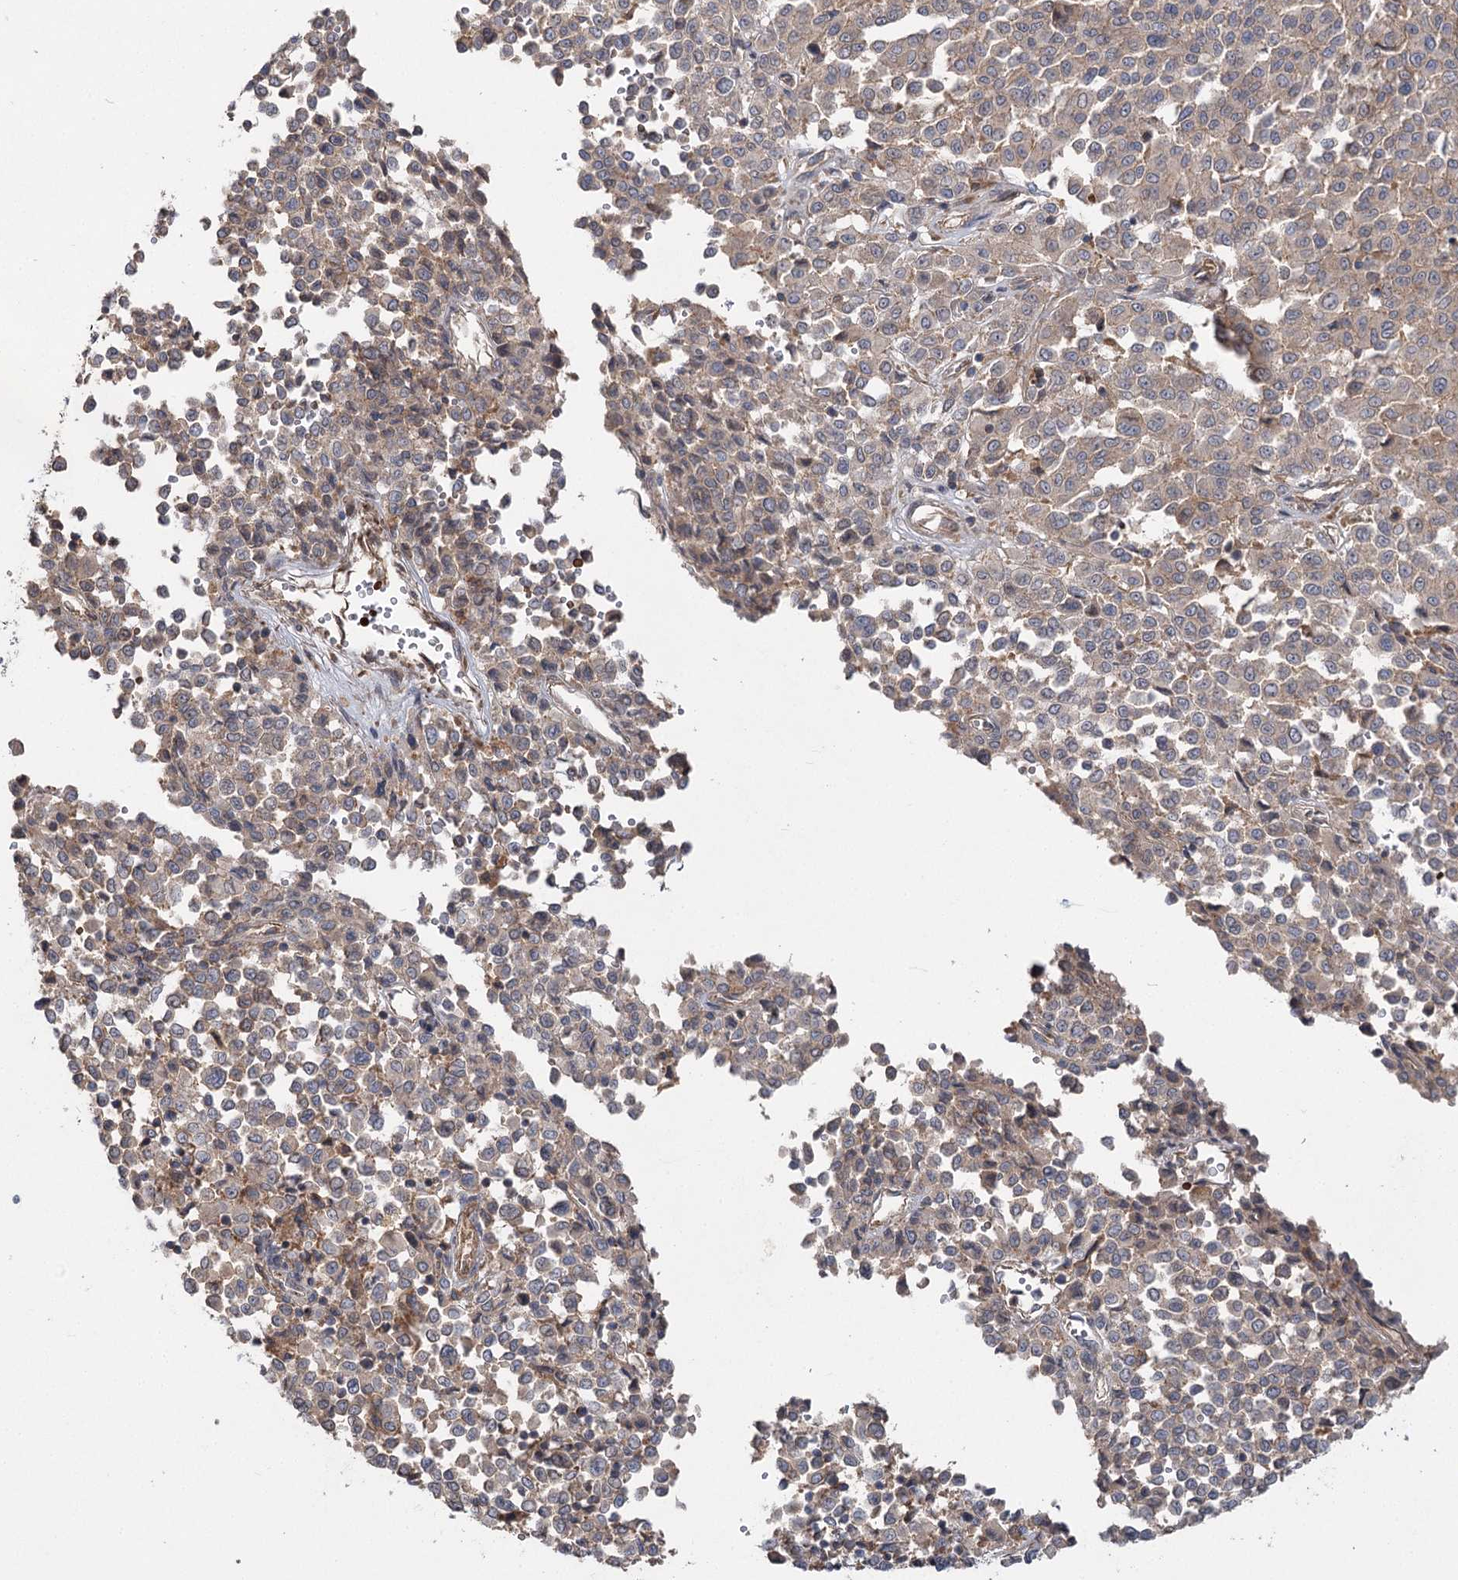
{"staining": {"intensity": "moderate", "quantity": ">75%", "location": "cytoplasmic/membranous"}, "tissue": "melanoma", "cell_type": "Tumor cells", "image_type": "cancer", "snomed": [{"axis": "morphology", "description": "Malignant melanoma, Metastatic site"}, {"axis": "topography", "description": "Pancreas"}], "caption": "Immunohistochemical staining of melanoma exhibits medium levels of moderate cytoplasmic/membranous protein positivity in about >75% of tumor cells.", "gene": "KIAA0825", "patient": {"sex": "female", "age": 30}}